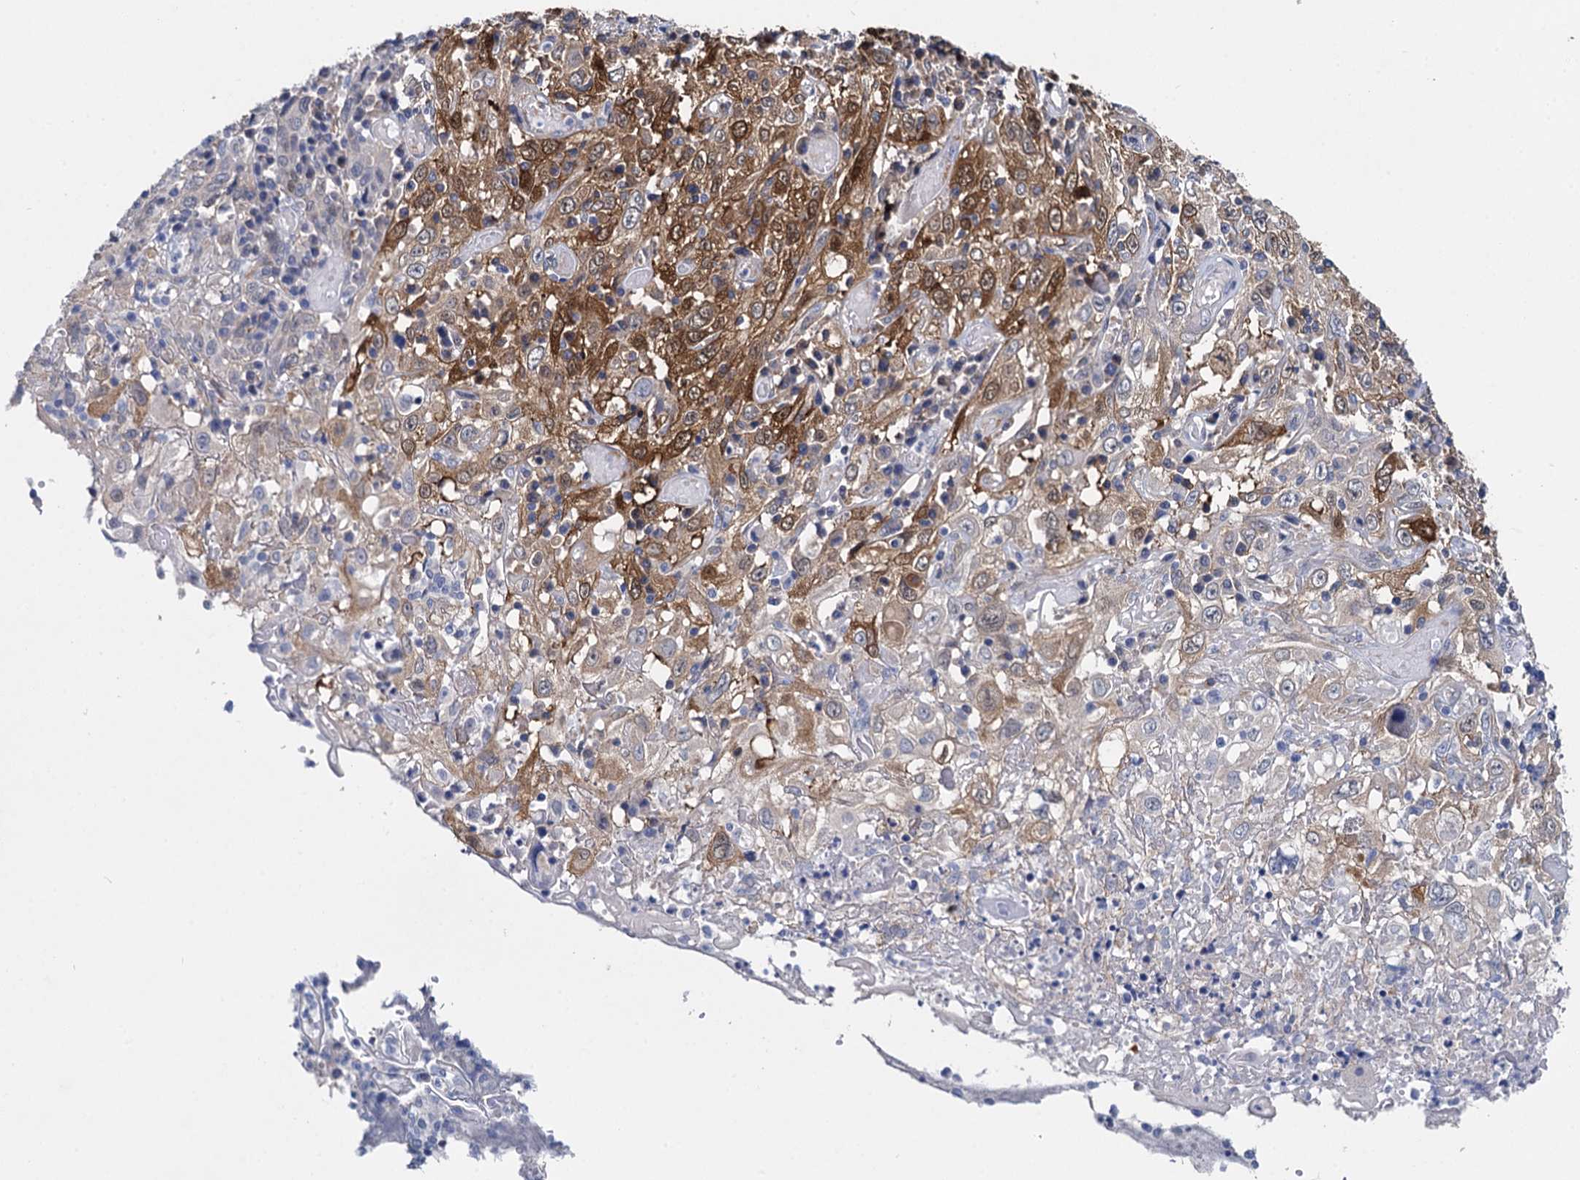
{"staining": {"intensity": "moderate", "quantity": "<25%", "location": "cytoplasmic/membranous,nuclear"}, "tissue": "cervical cancer", "cell_type": "Tumor cells", "image_type": "cancer", "snomed": [{"axis": "morphology", "description": "Squamous cell carcinoma, NOS"}, {"axis": "topography", "description": "Cervix"}], "caption": "The image reveals staining of squamous cell carcinoma (cervical), revealing moderate cytoplasmic/membranous and nuclear protein positivity (brown color) within tumor cells.", "gene": "GSTM3", "patient": {"sex": "female", "age": 46}}